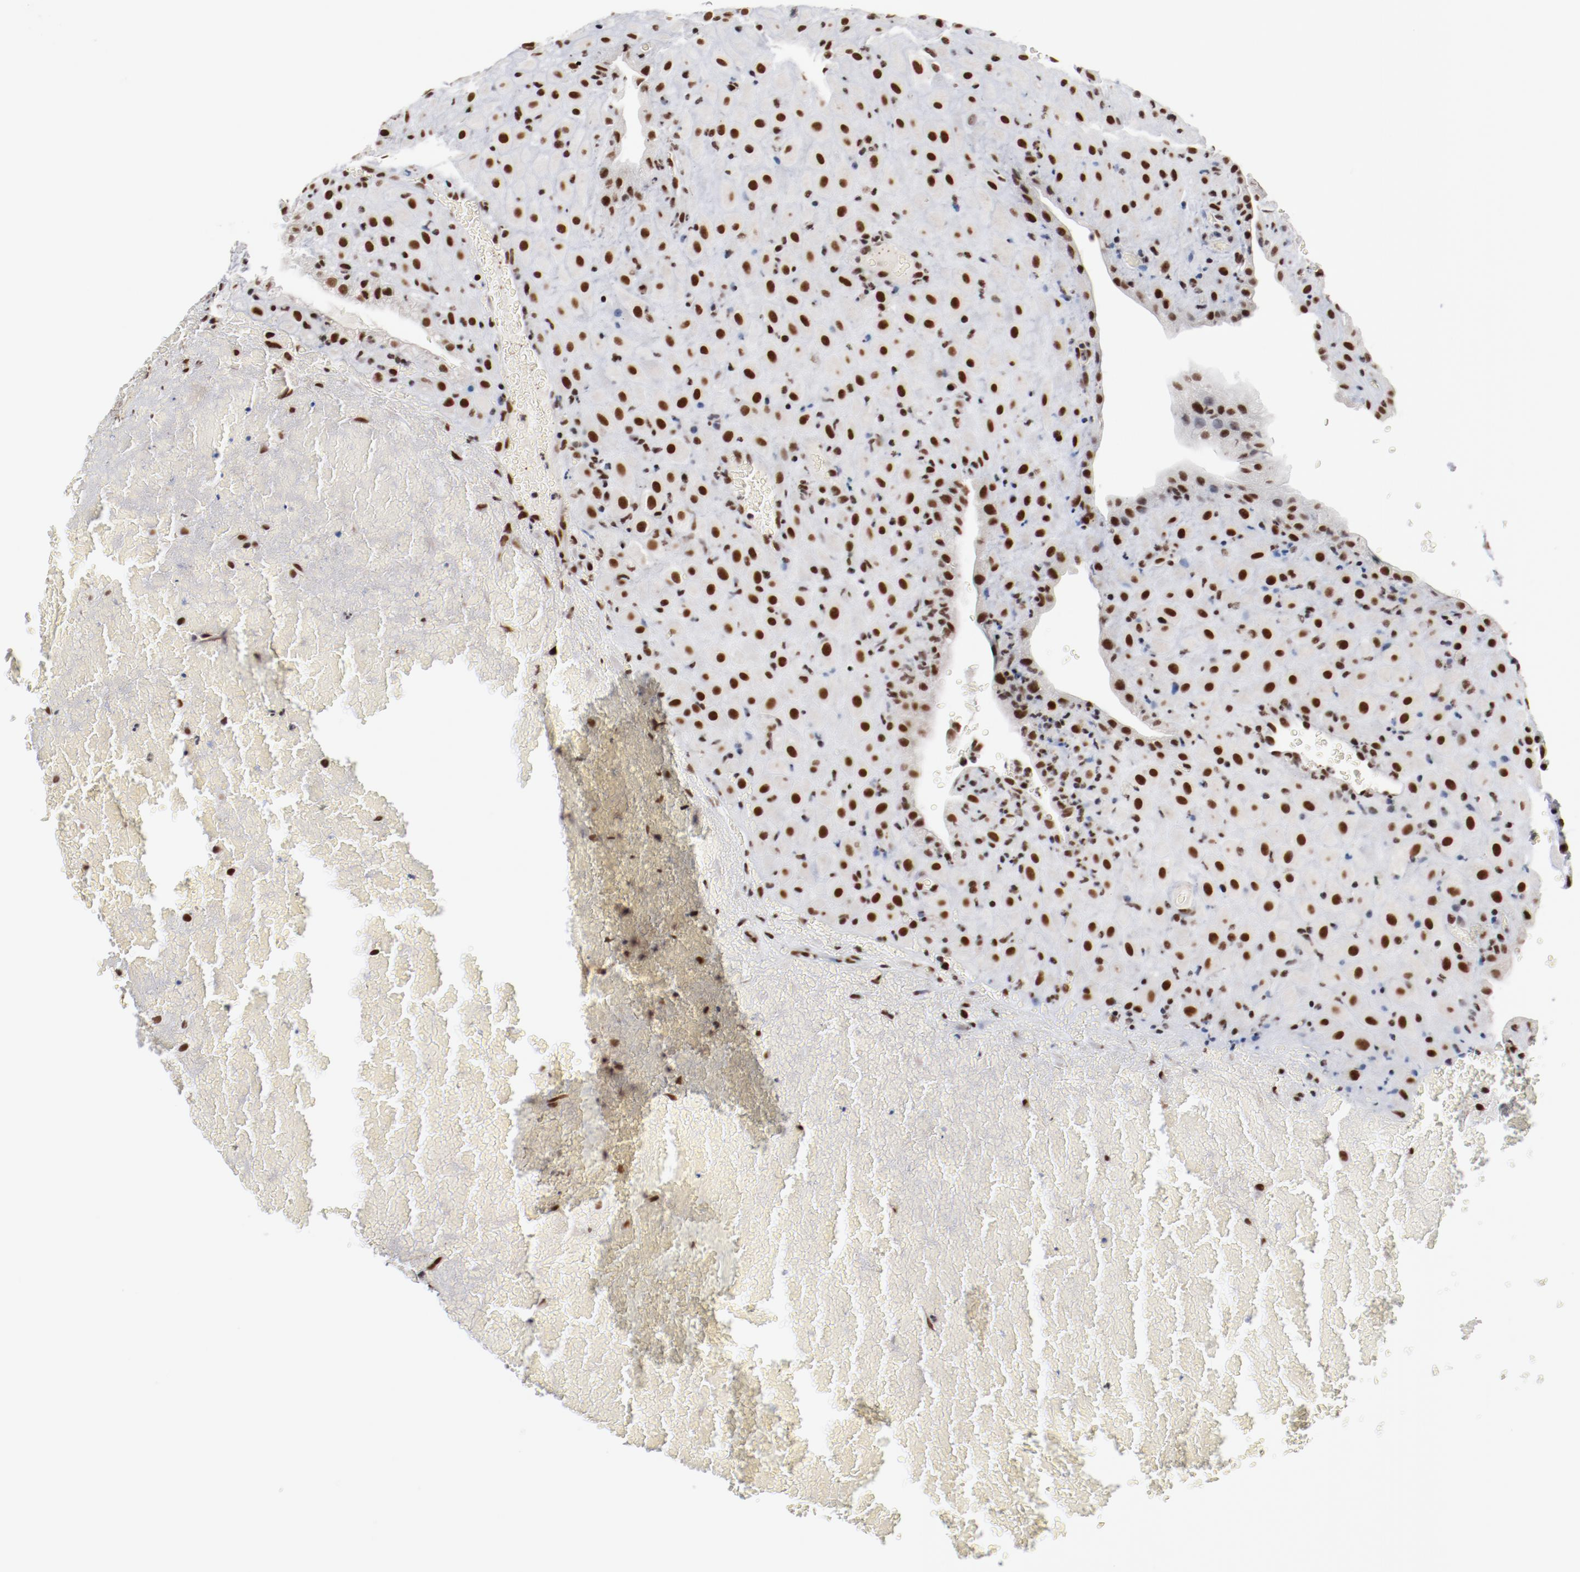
{"staining": {"intensity": "strong", "quantity": ">75%", "location": "nuclear"}, "tissue": "placenta", "cell_type": "Decidual cells", "image_type": "normal", "snomed": [{"axis": "morphology", "description": "Normal tissue, NOS"}, {"axis": "topography", "description": "Placenta"}], "caption": "High-magnification brightfield microscopy of unremarkable placenta stained with DAB (brown) and counterstained with hematoxylin (blue). decidual cells exhibit strong nuclear positivity is appreciated in about>75% of cells. The staining was performed using DAB (3,3'-diaminobenzidine), with brown indicating positive protein expression. Nuclei are stained blue with hematoxylin.", "gene": "BUB3", "patient": {"sex": "female", "age": 19}}